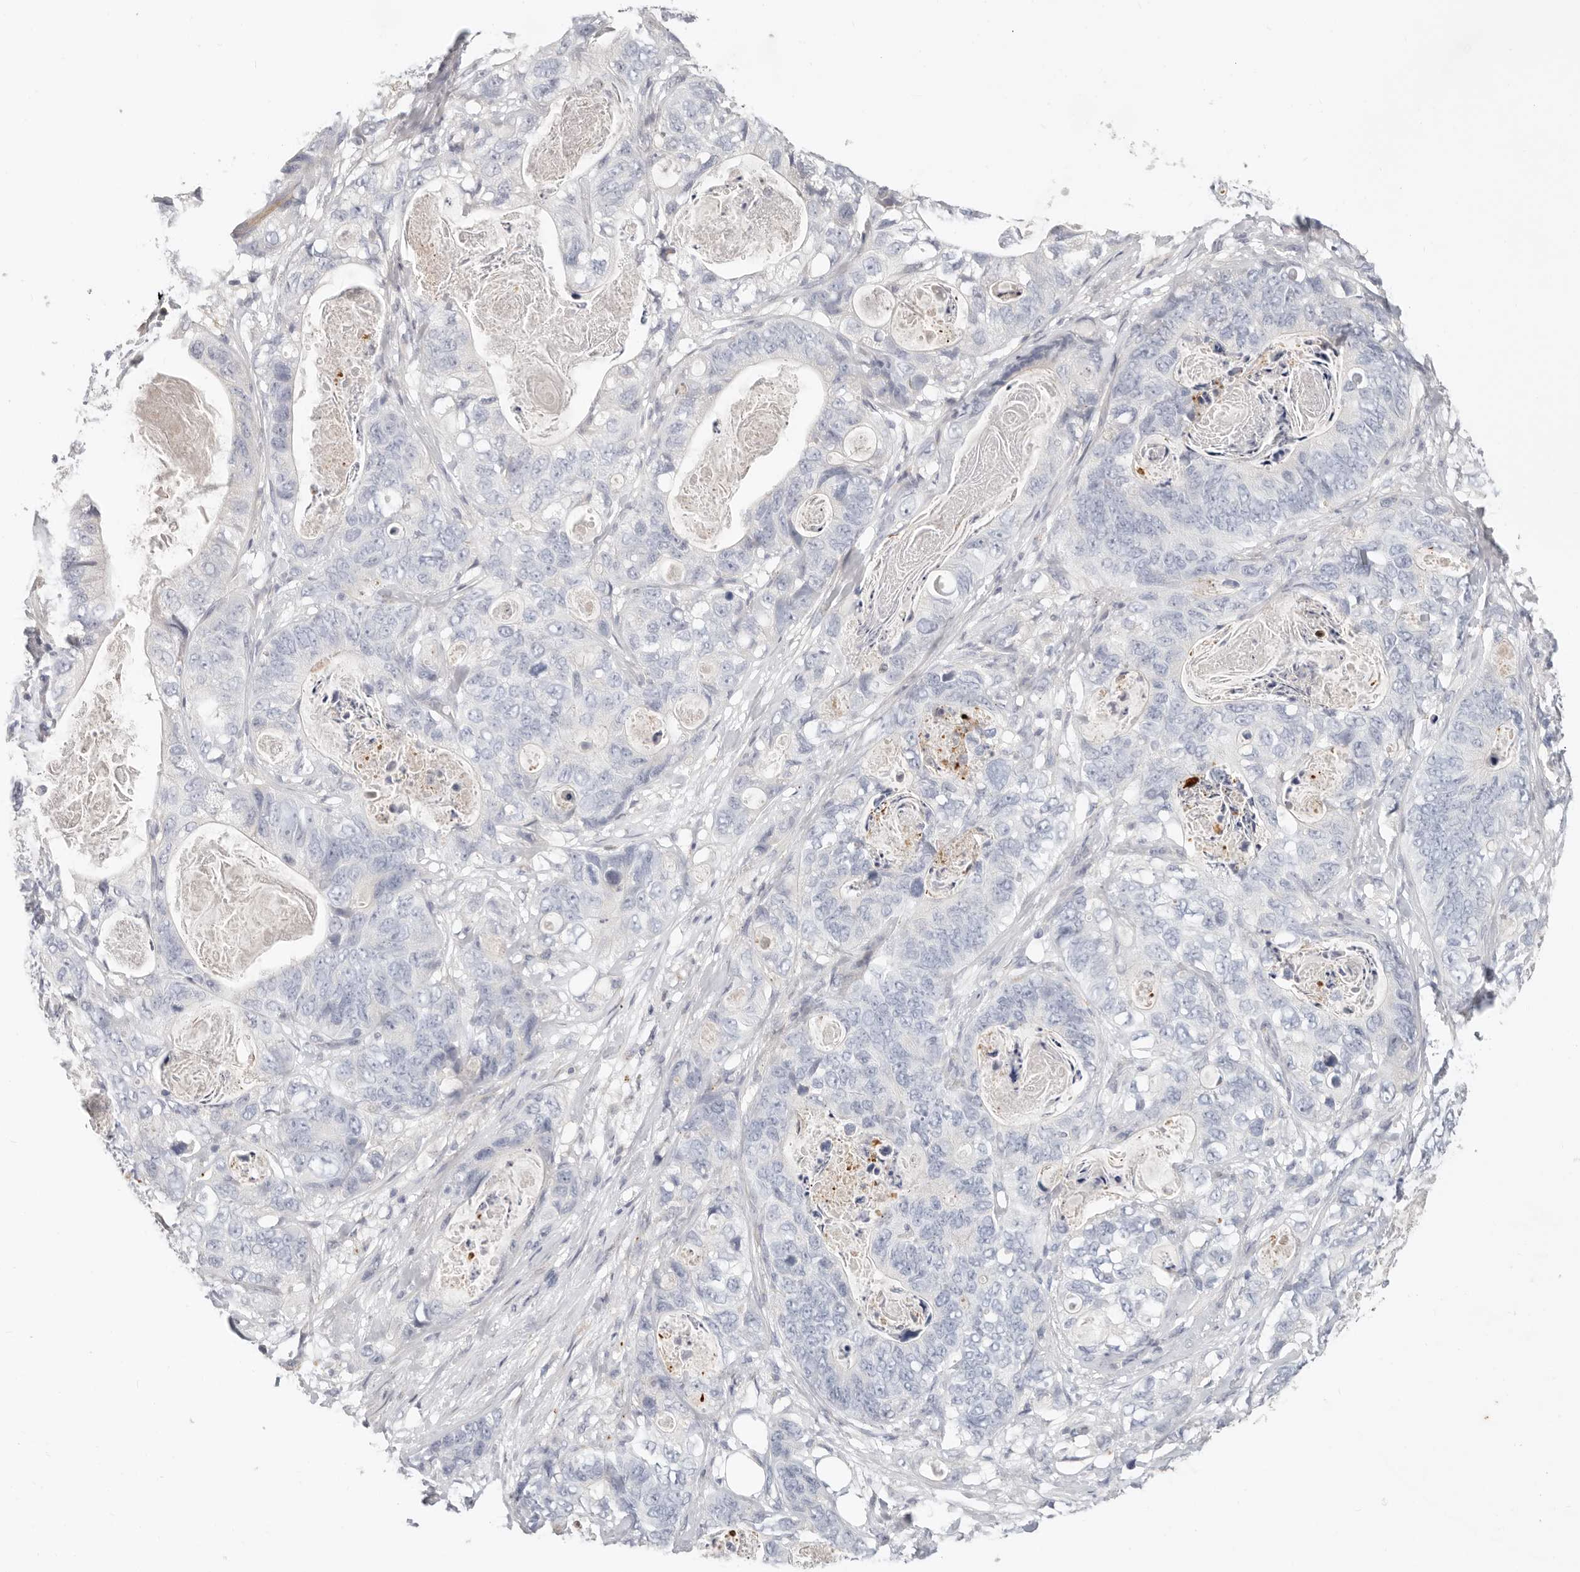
{"staining": {"intensity": "negative", "quantity": "none", "location": "none"}, "tissue": "stomach cancer", "cell_type": "Tumor cells", "image_type": "cancer", "snomed": [{"axis": "morphology", "description": "Normal tissue, NOS"}, {"axis": "morphology", "description": "Adenocarcinoma, NOS"}, {"axis": "topography", "description": "Stomach"}], "caption": "This micrograph is of stomach cancer (adenocarcinoma) stained with immunohistochemistry to label a protein in brown with the nuclei are counter-stained blue. There is no expression in tumor cells.", "gene": "ZRANB1", "patient": {"sex": "female", "age": 89}}